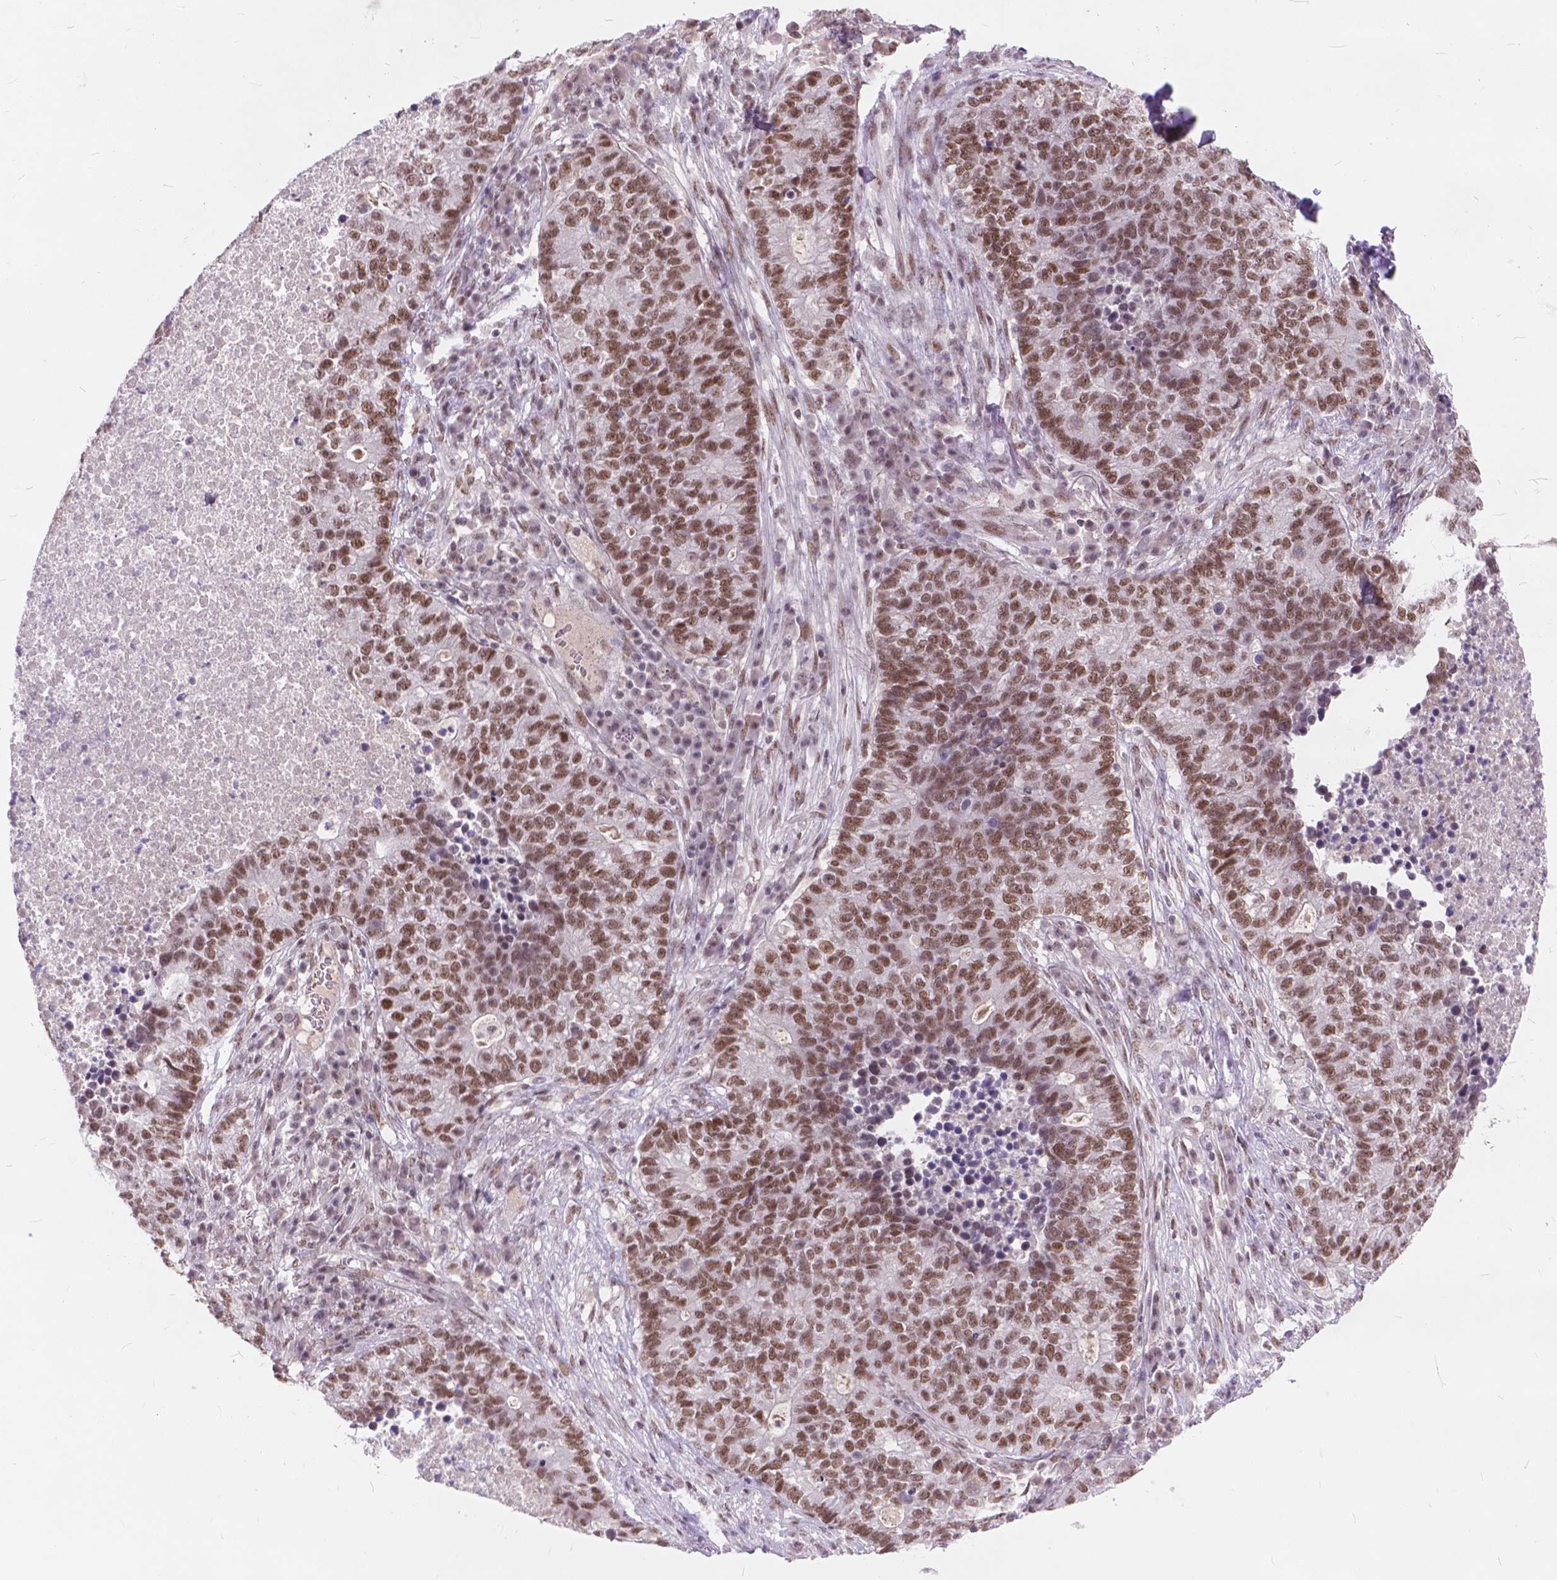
{"staining": {"intensity": "moderate", "quantity": ">75%", "location": "nuclear"}, "tissue": "lung cancer", "cell_type": "Tumor cells", "image_type": "cancer", "snomed": [{"axis": "morphology", "description": "Adenocarcinoma, NOS"}, {"axis": "topography", "description": "Lung"}], "caption": "Immunohistochemical staining of human lung cancer demonstrates medium levels of moderate nuclear staining in approximately >75% of tumor cells.", "gene": "FAM53A", "patient": {"sex": "male", "age": 57}}